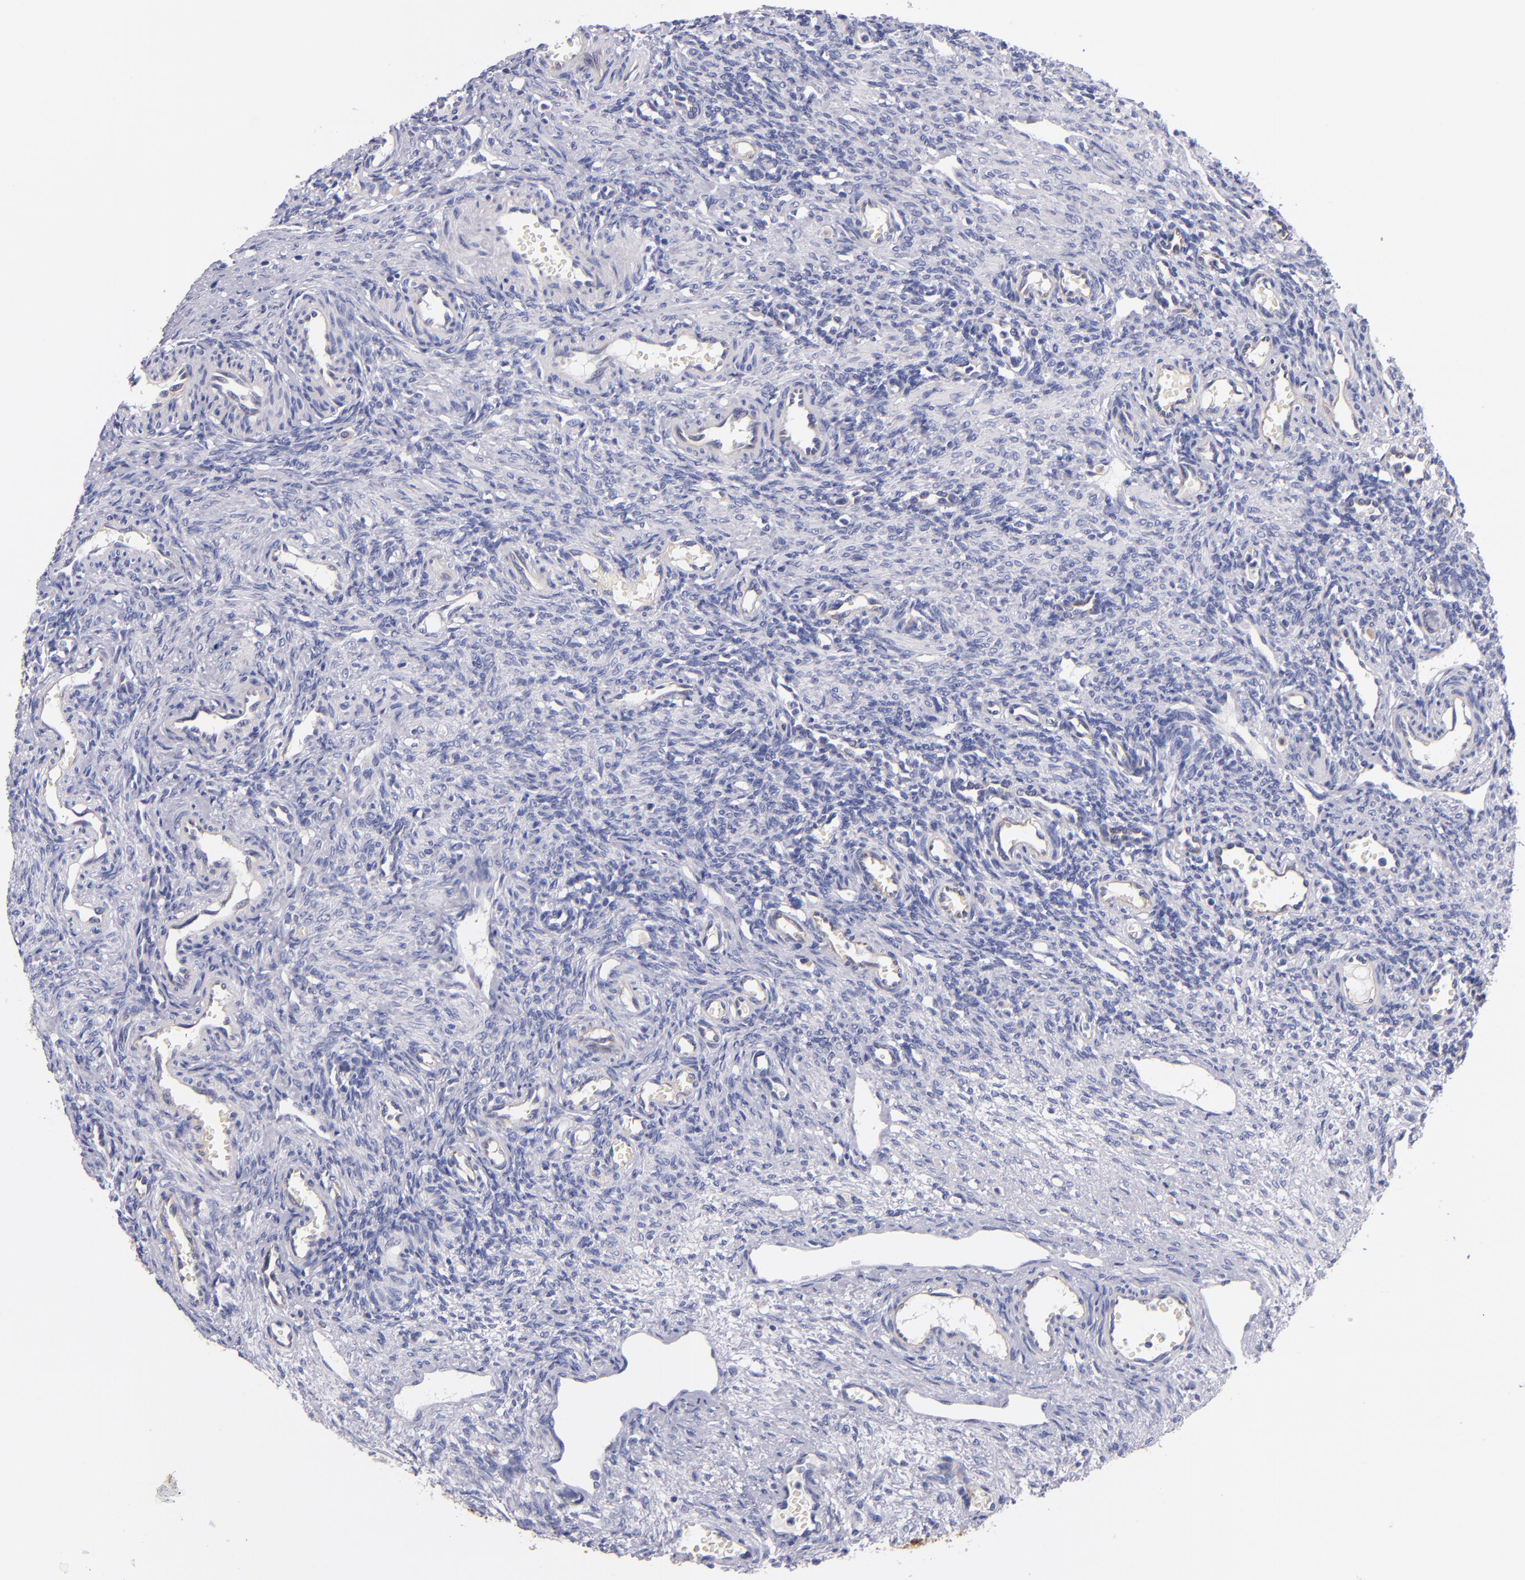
{"staining": {"intensity": "negative", "quantity": "none", "location": "none"}, "tissue": "ovary", "cell_type": "Follicle cells", "image_type": "normal", "snomed": [{"axis": "morphology", "description": "Normal tissue, NOS"}, {"axis": "topography", "description": "Ovary"}], "caption": "The image exhibits no significant expression in follicle cells of ovary.", "gene": "NOS3", "patient": {"sex": "female", "age": 33}}